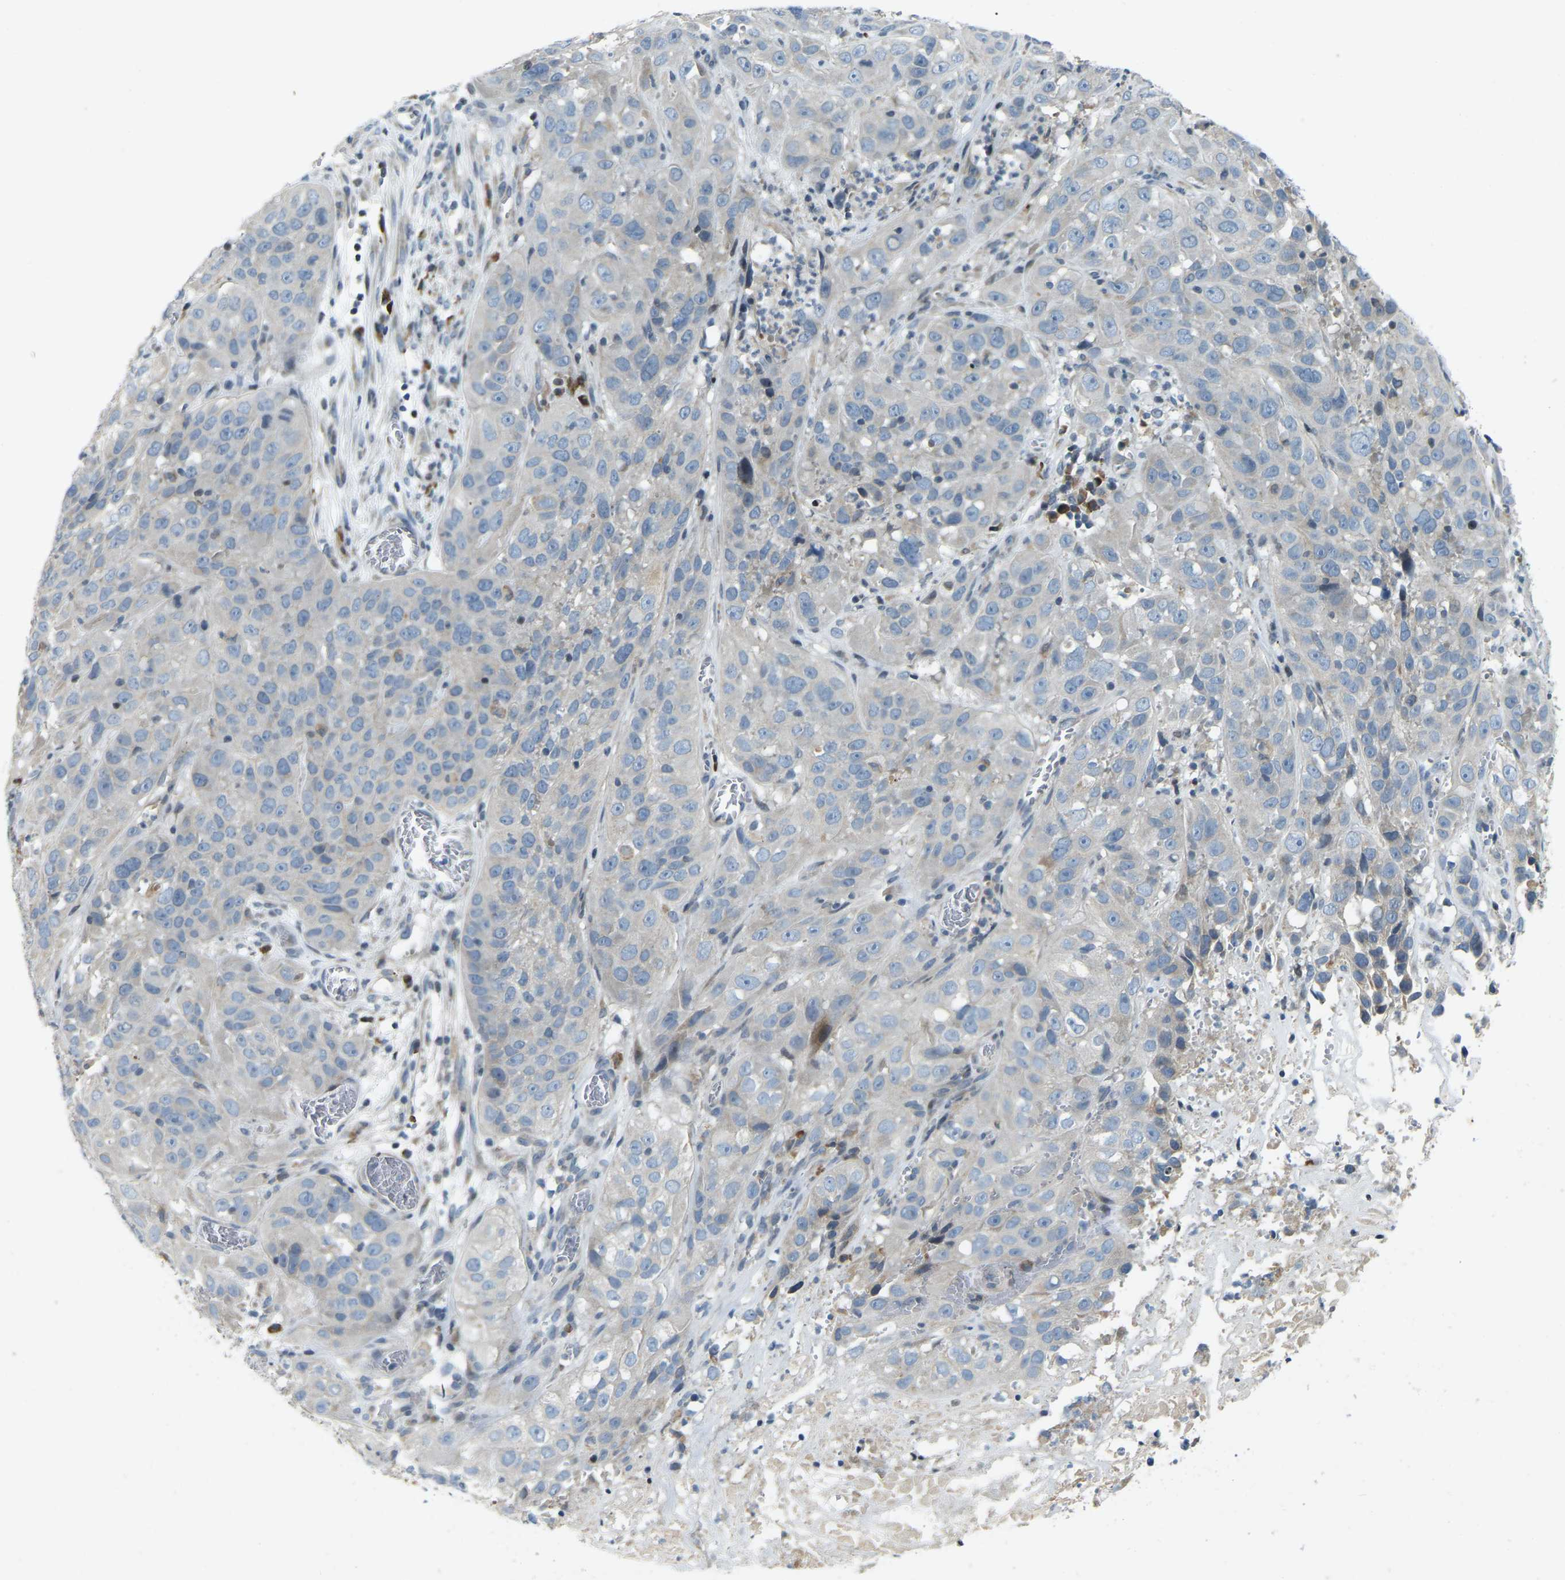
{"staining": {"intensity": "negative", "quantity": "none", "location": "none"}, "tissue": "cervical cancer", "cell_type": "Tumor cells", "image_type": "cancer", "snomed": [{"axis": "morphology", "description": "Squamous cell carcinoma, NOS"}, {"axis": "topography", "description": "Cervix"}], "caption": "A histopathology image of human cervical cancer (squamous cell carcinoma) is negative for staining in tumor cells.", "gene": "PARL", "patient": {"sex": "female", "age": 32}}